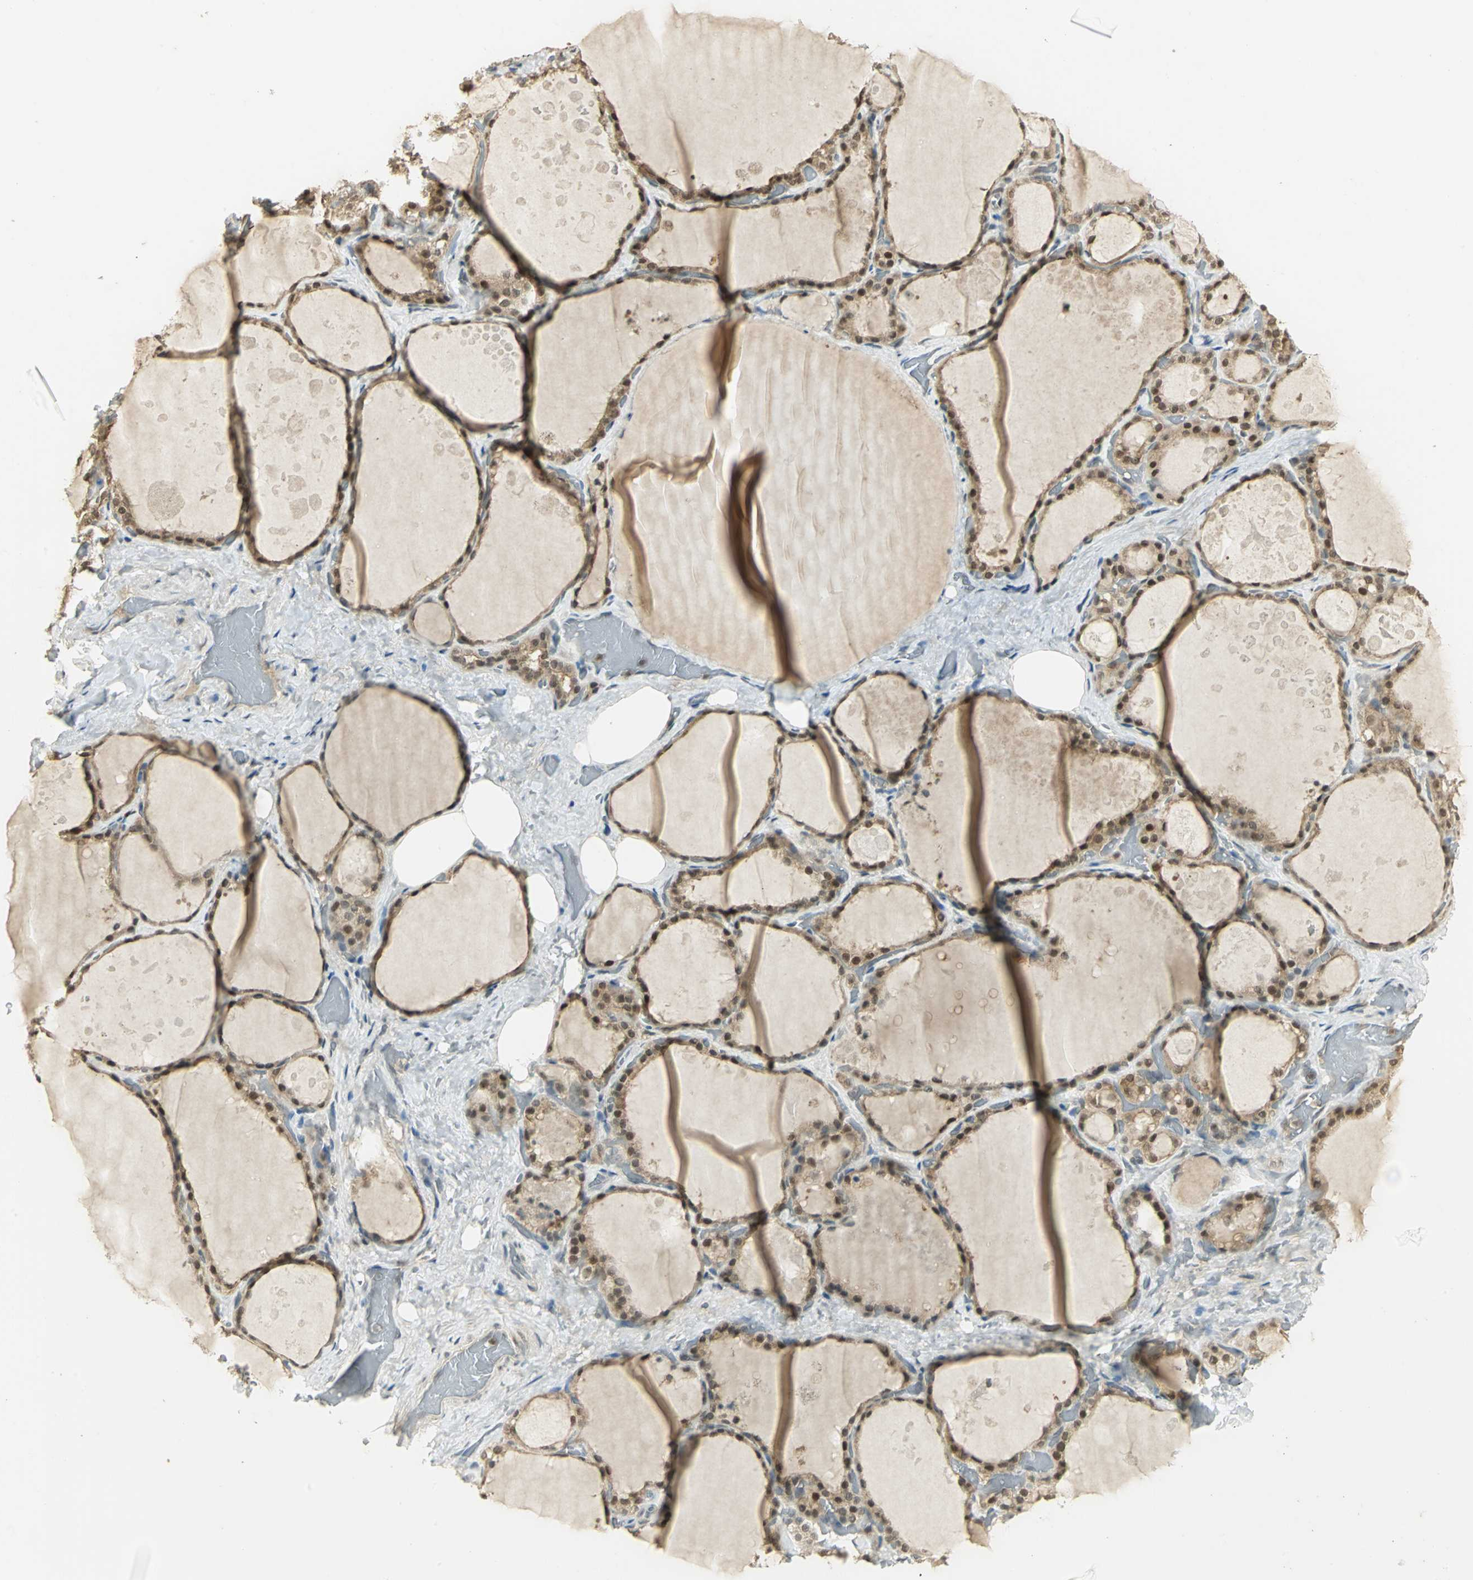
{"staining": {"intensity": "moderate", "quantity": ">75%", "location": "cytoplasmic/membranous,nuclear"}, "tissue": "thyroid gland", "cell_type": "Glandular cells", "image_type": "normal", "snomed": [{"axis": "morphology", "description": "Normal tissue, NOS"}, {"axis": "topography", "description": "Thyroid gland"}], "caption": "Human thyroid gland stained with a brown dye shows moderate cytoplasmic/membranous,nuclear positive staining in about >75% of glandular cells.", "gene": "CDC34", "patient": {"sex": "male", "age": 61}}